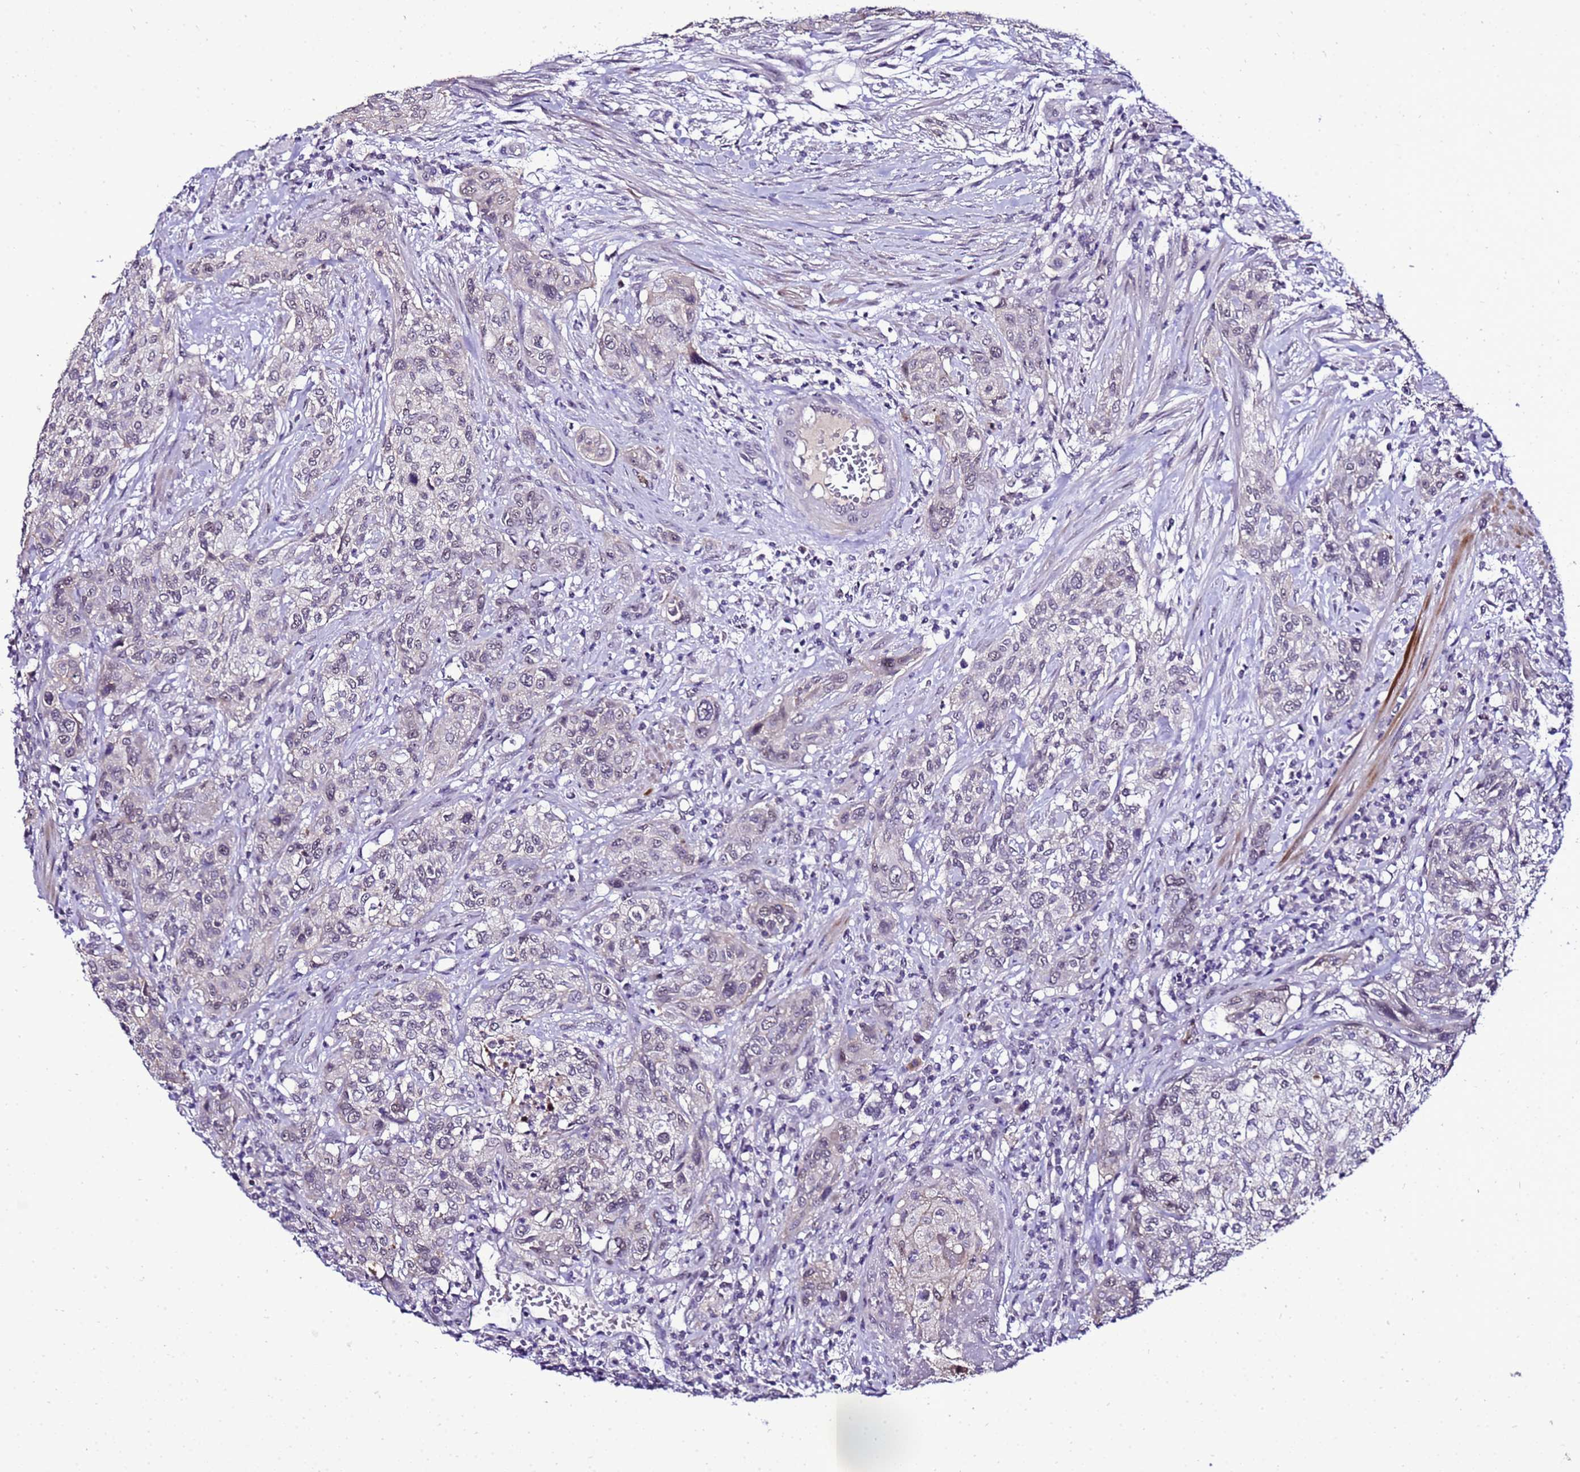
{"staining": {"intensity": "negative", "quantity": "none", "location": "none"}, "tissue": "urothelial cancer", "cell_type": "Tumor cells", "image_type": "cancer", "snomed": [{"axis": "morphology", "description": "Normal tissue, NOS"}, {"axis": "morphology", "description": "Urothelial carcinoma, NOS"}, {"axis": "topography", "description": "Urinary bladder"}, {"axis": "topography", "description": "Peripheral nerve tissue"}], "caption": "Transitional cell carcinoma stained for a protein using immunohistochemistry reveals no expression tumor cells.", "gene": "C19orf47", "patient": {"sex": "male", "age": 35}}